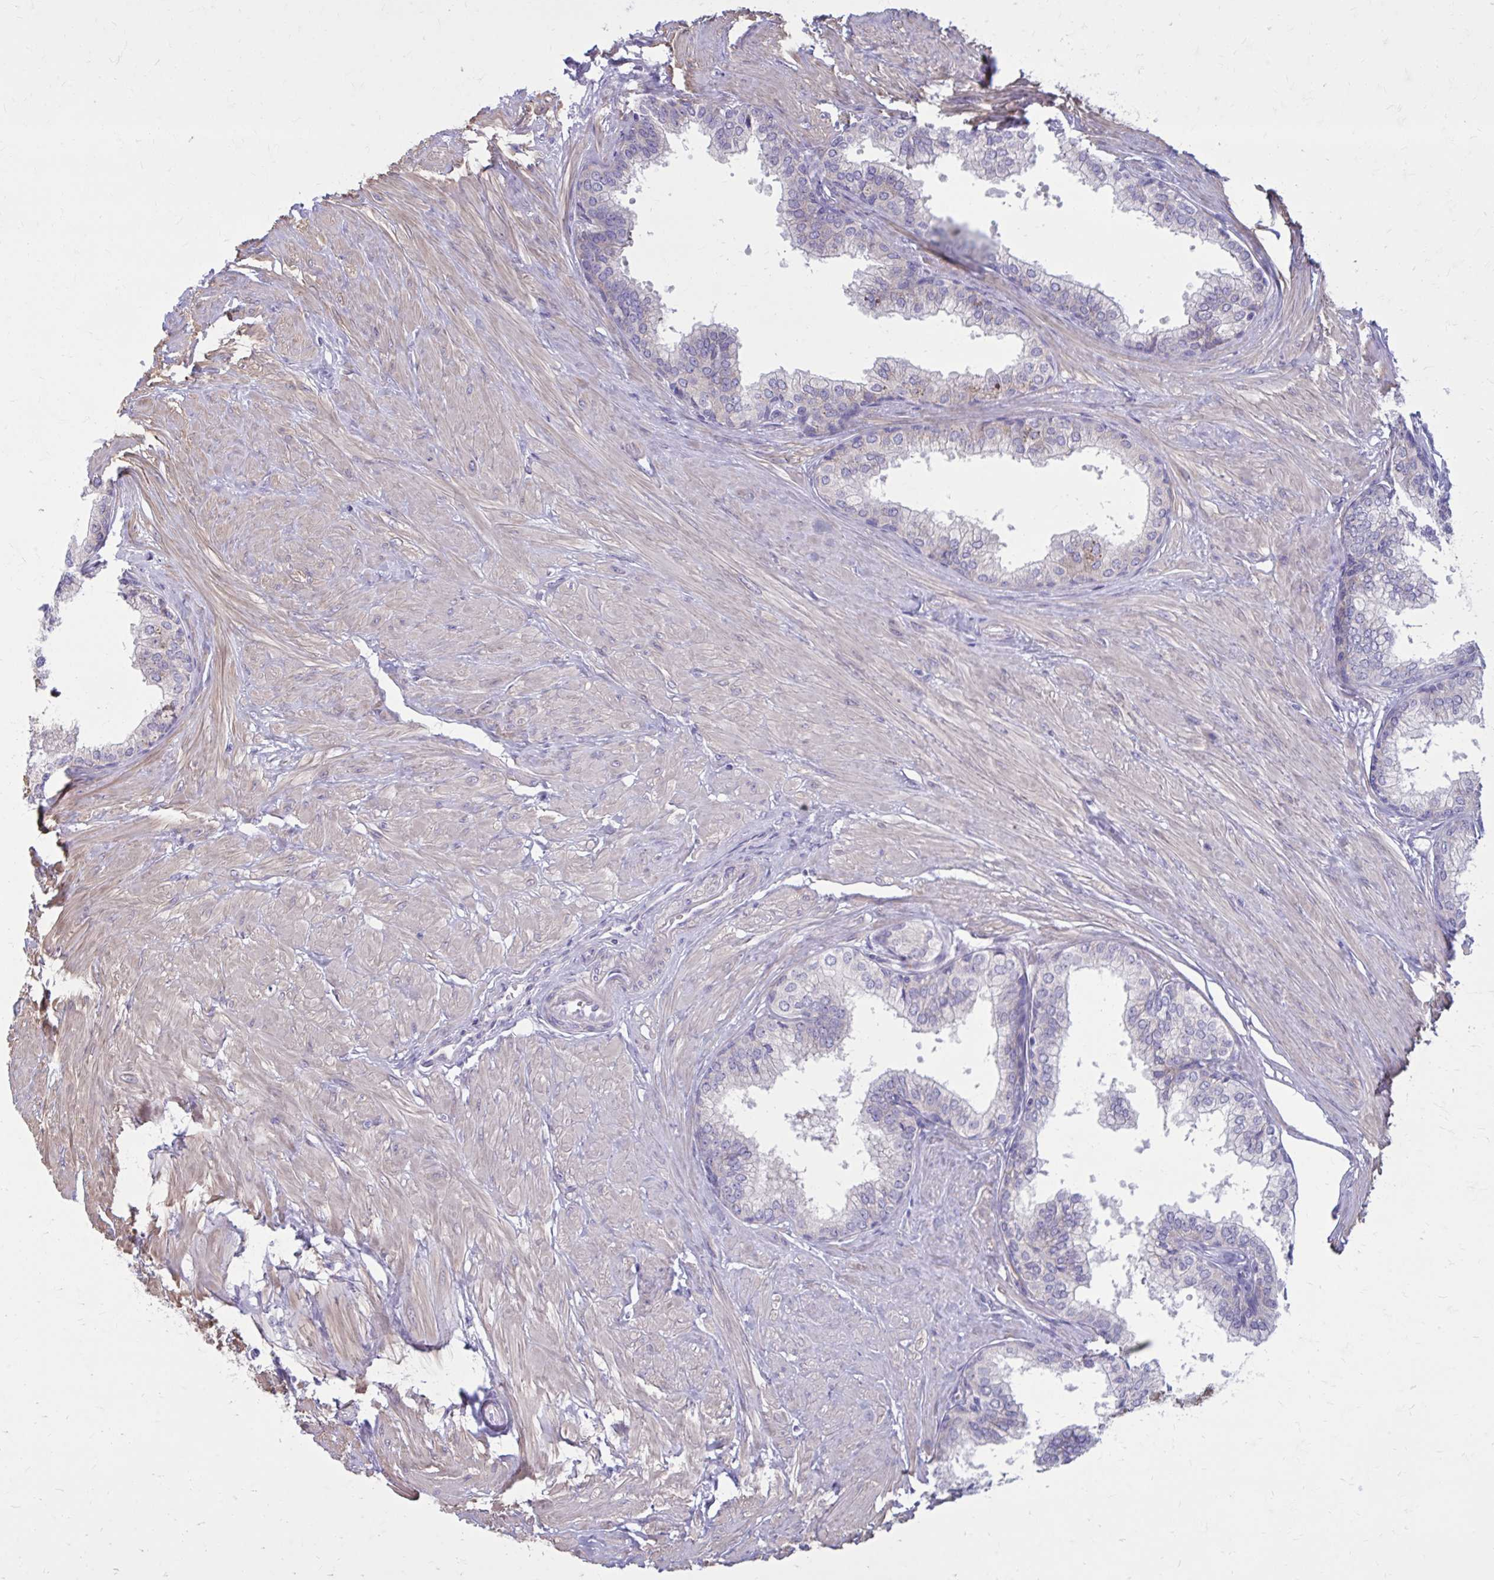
{"staining": {"intensity": "moderate", "quantity": "<25%", "location": "cytoplasmic/membranous"}, "tissue": "prostate", "cell_type": "Glandular cells", "image_type": "normal", "snomed": [{"axis": "morphology", "description": "Normal tissue, NOS"}, {"axis": "topography", "description": "Prostate"}, {"axis": "topography", "description": "Peripheral nerve tissue"}], "caption": "Protein expression analysis of benign prostate demonstrates moderate cytoplasmic/membranous staining in about <25% of glandular cells. The staining was performed using DAB to visualize the protein expression in brown, while the nuclei were stained in blue with hematoxylin (Magnification: 20x).", "gene": "GIGYF2", "patient": {"sex": "male", "age": 55}}